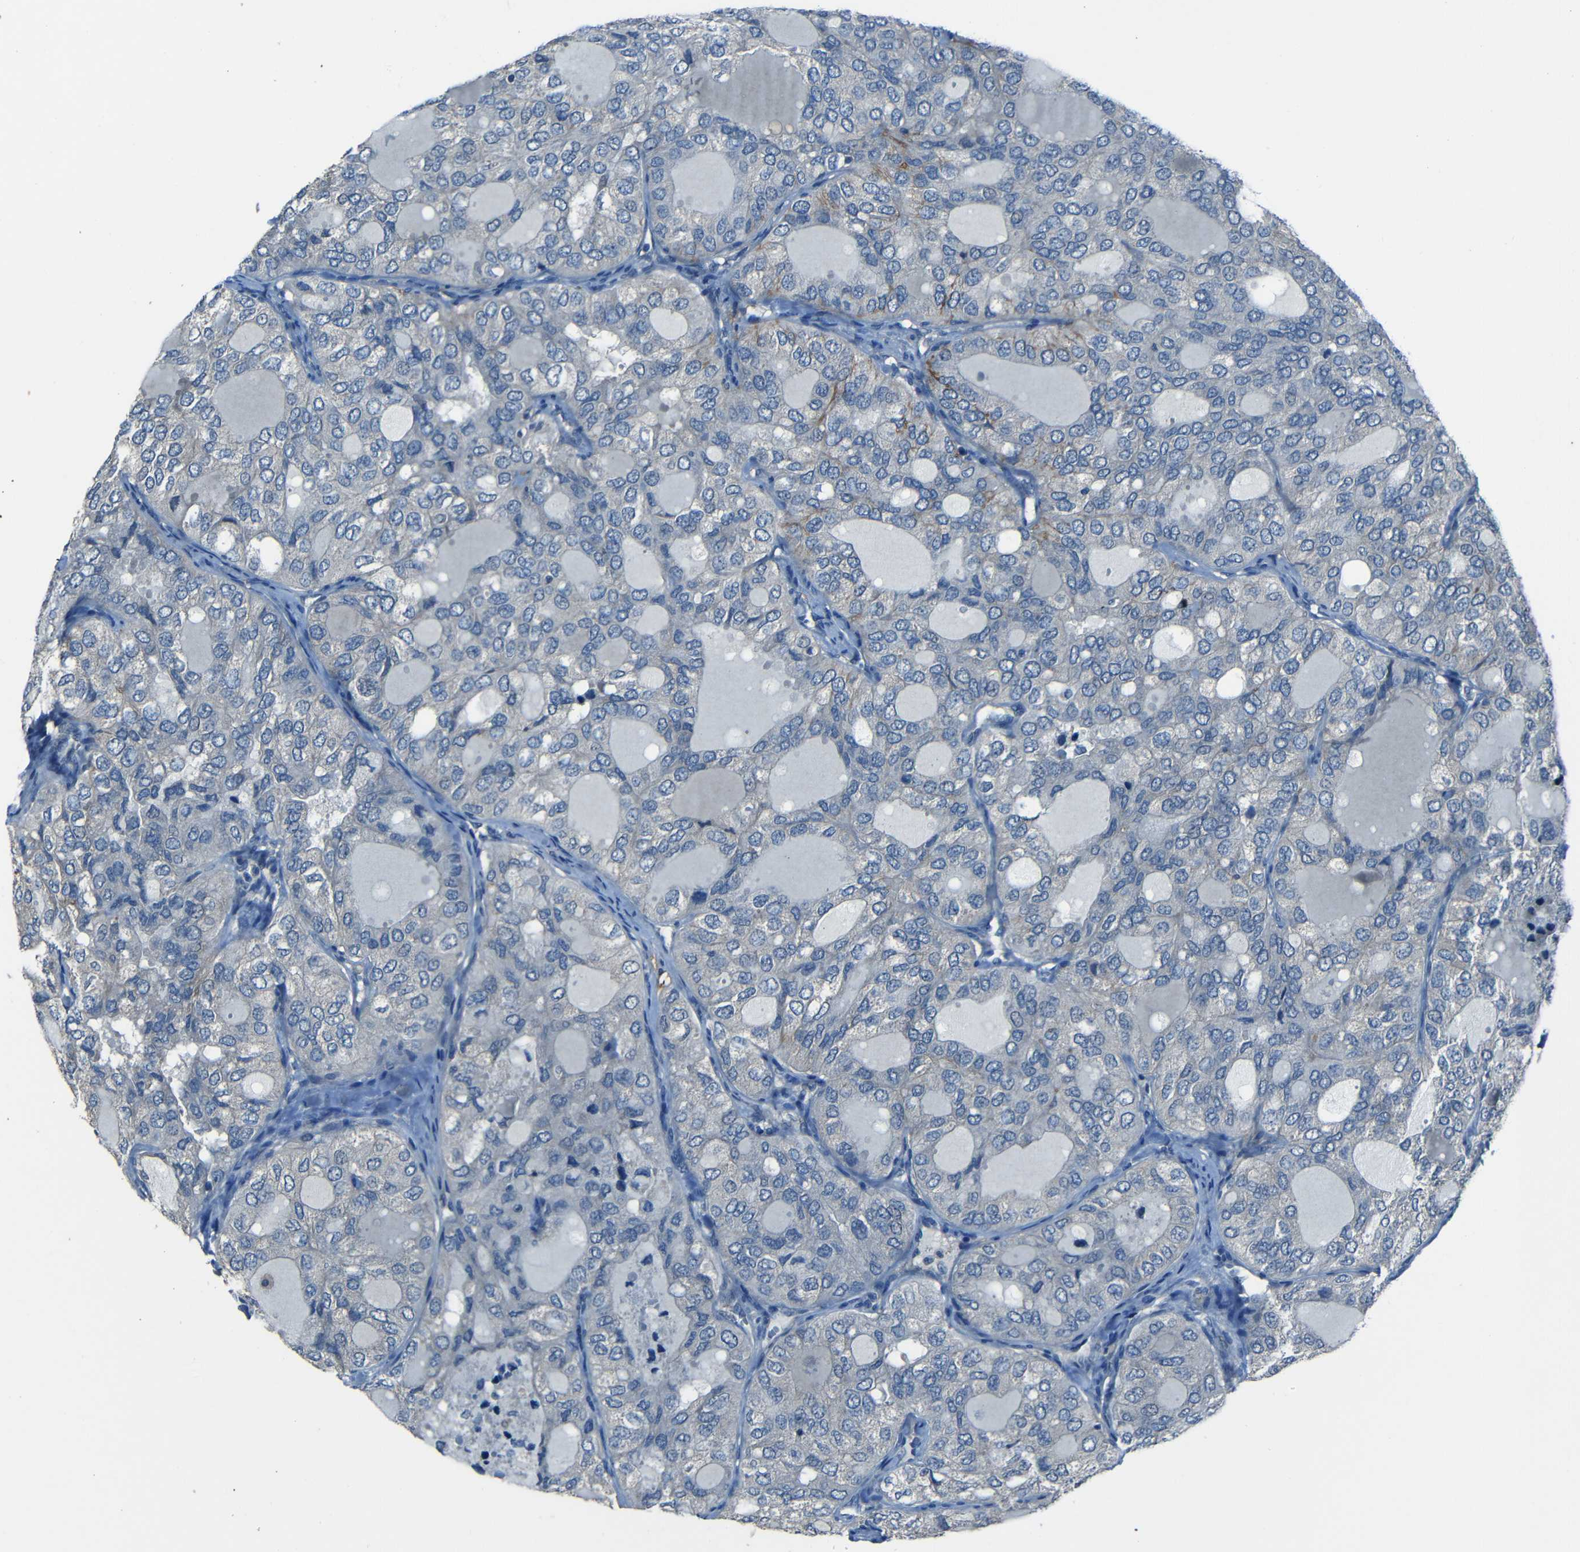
{"staining": {"intensity": "negative", "quantity": "none", "location": "none"}, "tissue": "thyroid cancer", "cell_type": "Tumor cells", "image_type": "cancer", "snomed": [{"axis": "morphology", "description": "Follicular adenoma carcinoma, NOS"}, {"axis": "topography", "description": "Thyroid gland"}], "caption": "Follicular adenoma carcinoma (thyroid) was stained to show a protein in brown. There is no significant positivity in tumor cells.", "gene": "SLA", "patient": {"sex": "male", "age": 75}}